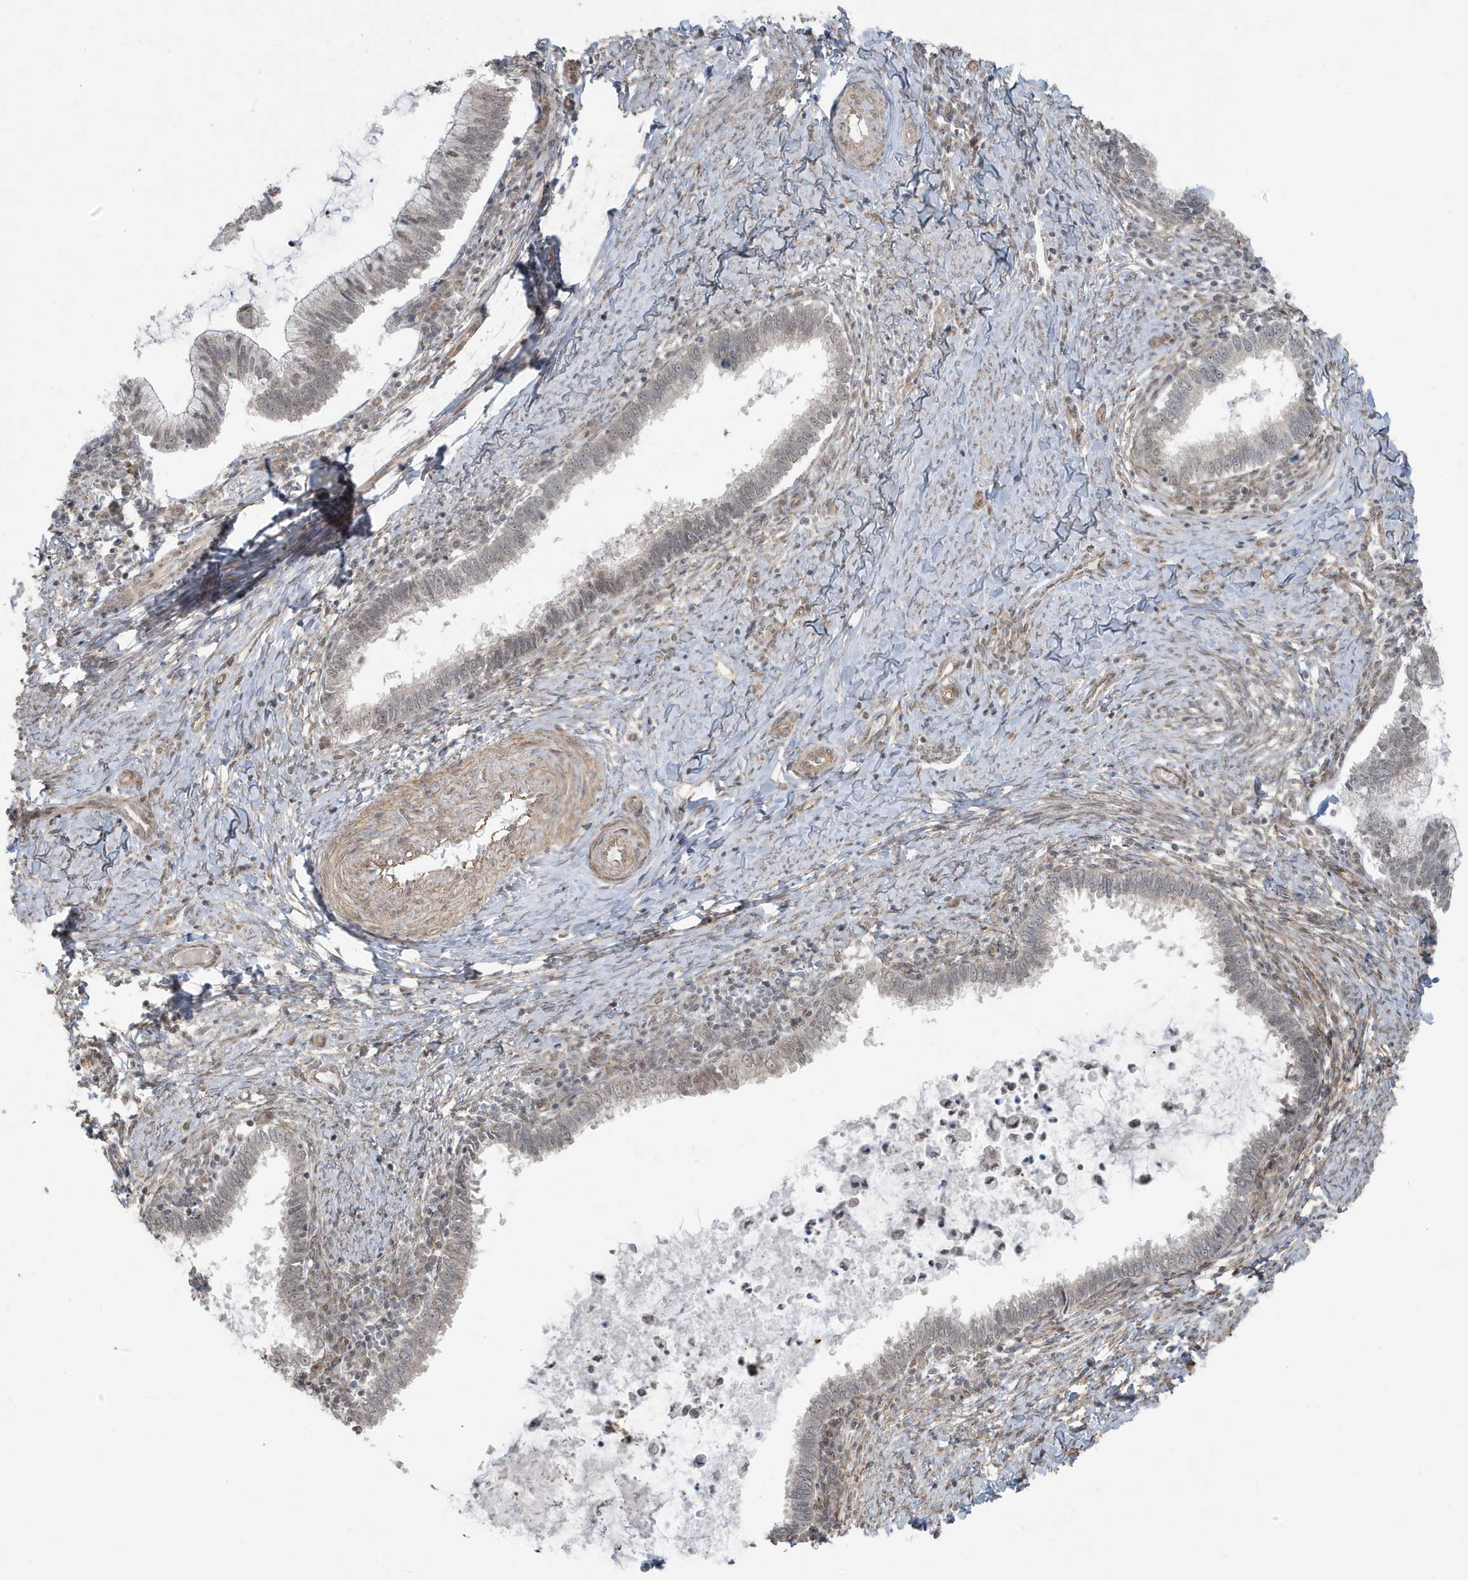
{"staining": {"intensity": "negative", "quantity": "none", "location": "none"}, "tissue": "cervical cancer", "cell_type": "Tumor cells", "image_type": "cancer", "snomed": [{"axis": "morphology", "description": "Adenocarcinoma, NOS"}, {"axis": "topography", "description": "Cervix"}], "caption": "IHC of cervical cancer reveals no staining in tumor cells.", "gene": "CHCHD4", "patient": {"sex": "female", "age": 36}}